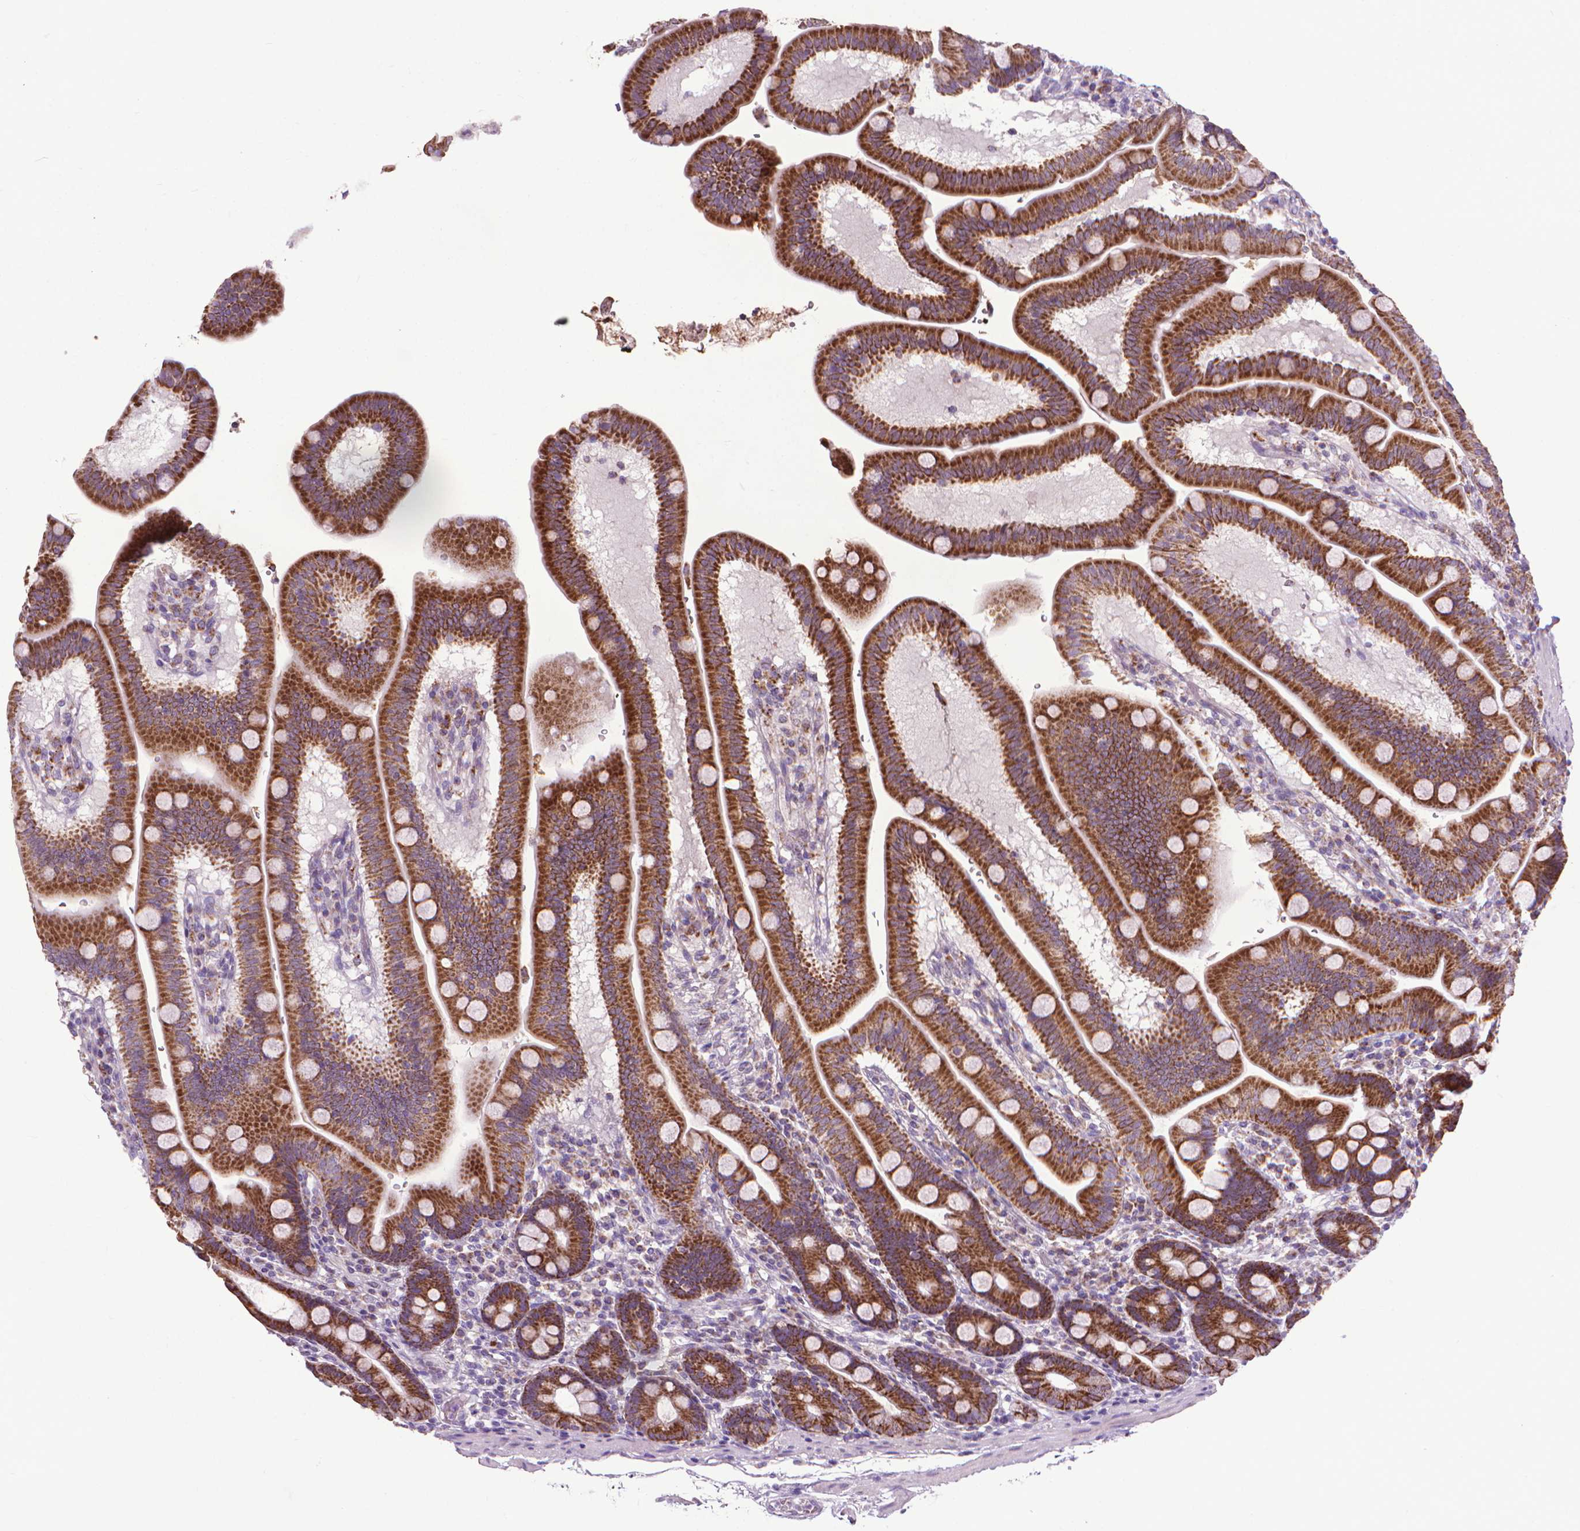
{"staining": {"intensity": "strong", "quantity": ">75%", "location": "cytoplasmic/membranous"}, "tissue": "duodenum", "cell_type": "Glandular cells", "image_type": "normal", "snomed": [{"axis": "morphology", "description": "Normal tissue, NOS"}, {"axis": "topography", "description": "Duodenum"}], "caption": "An immunohistochemistry (IHC) image of unremarkable tissue is shown. Protein staining in brown labels strong cytoplasmic/membranous positivity in duodenum within glandular cells.", "gene": "VDAC1", "patient": {"sex": "male", "age": 59}}